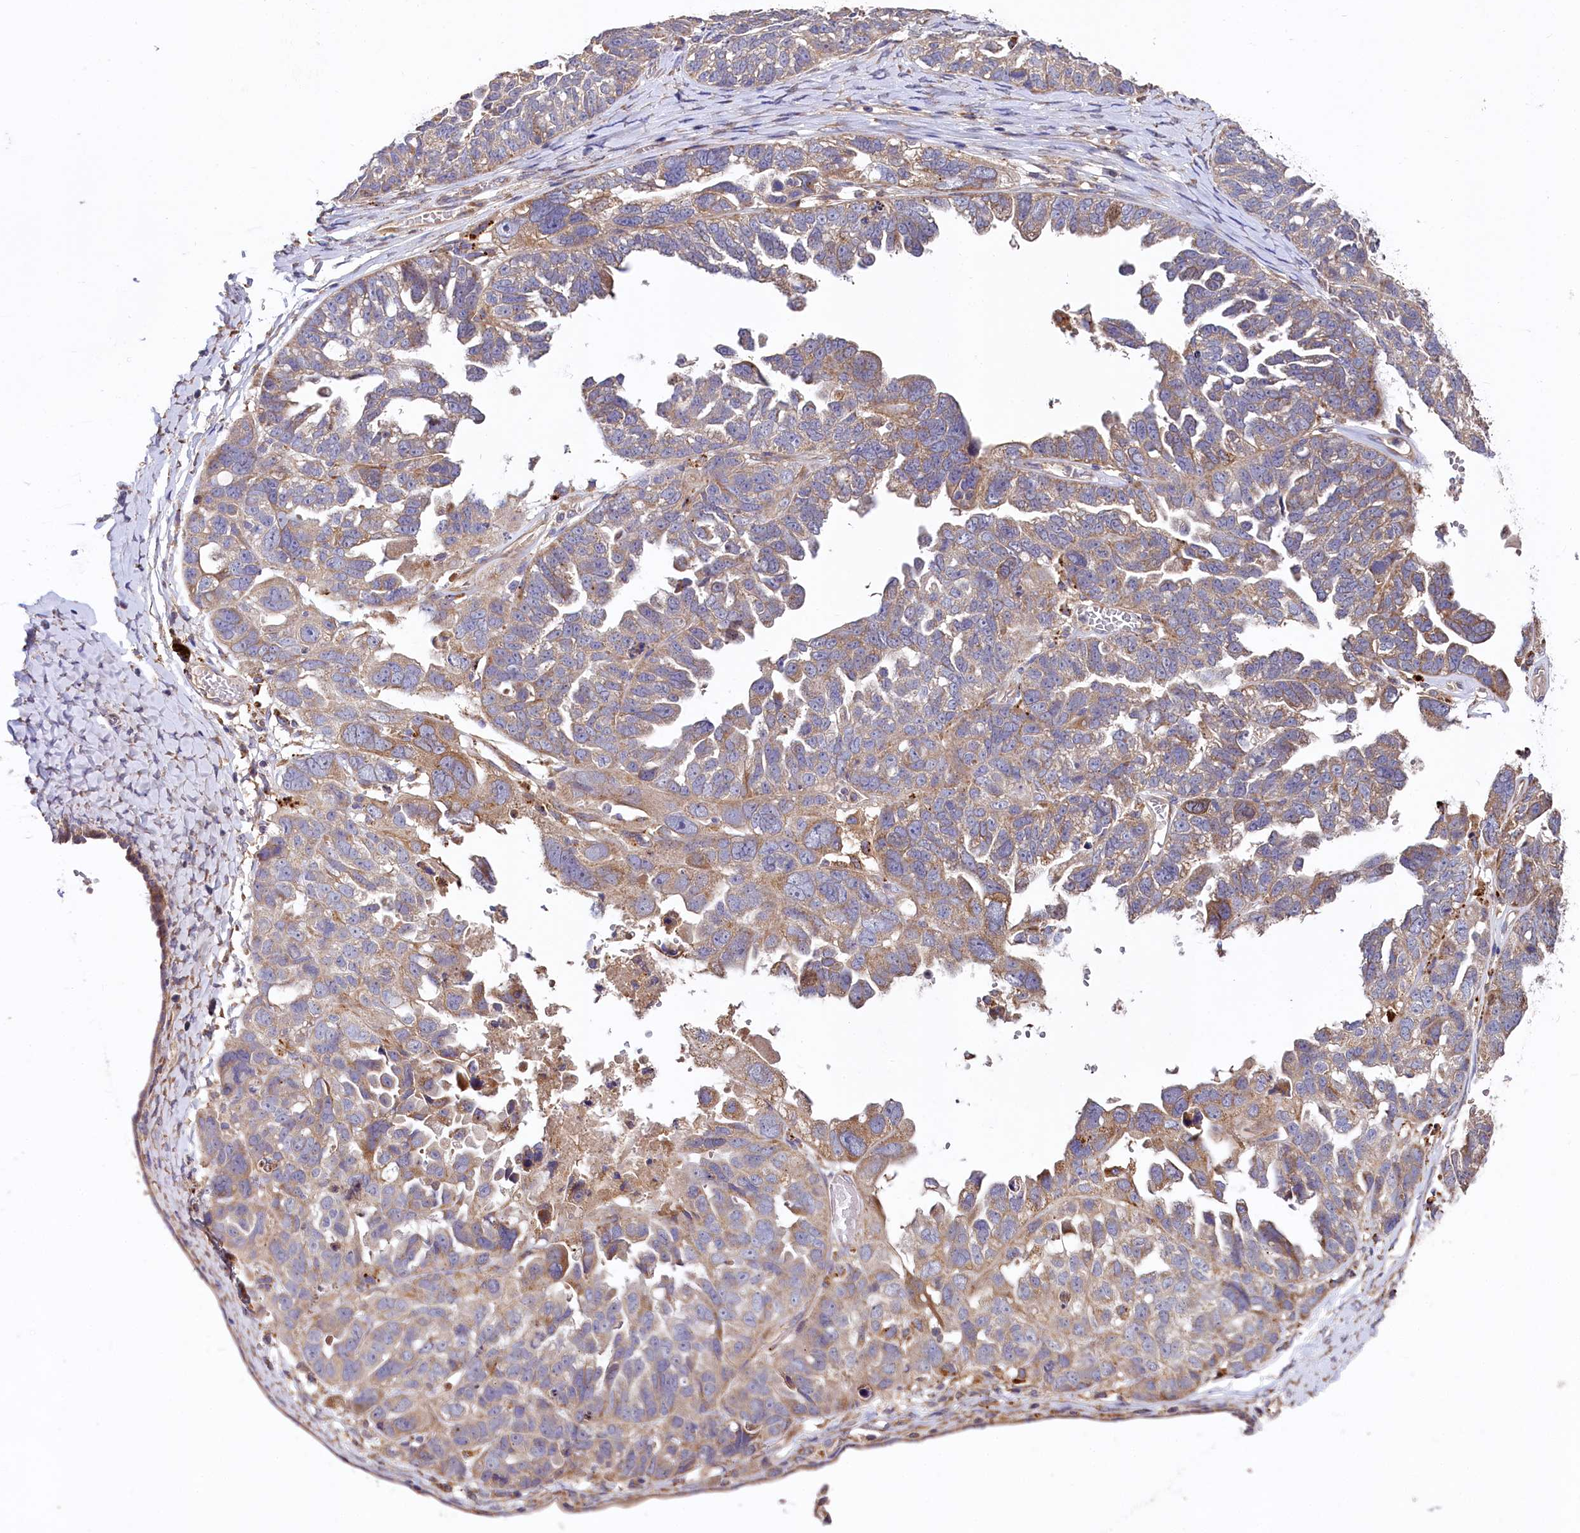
{"staining": {"intensity": "moderate", "quantity": "25%-75%", "location": "cytoplasmic/membranous"}, "tissue": "ovarian cancer", "cell_type": "Tumor cells", "image_type": "cancer", "snomed": [{"axis": "morphology", "description": "Cystadenocarcinoma, serous, NOS"}, {"axis": "topography", "description": "Ovary"}], "caption": "Protein expression analysis of serous cystadenocarcinoma (ovarian) reveals moderate cytoplasmic/membranous positivity in approximately 25%-75% of tumor cells.", "gene": "SPRYD3", "patient": {"sex": "female", "age": 79}}